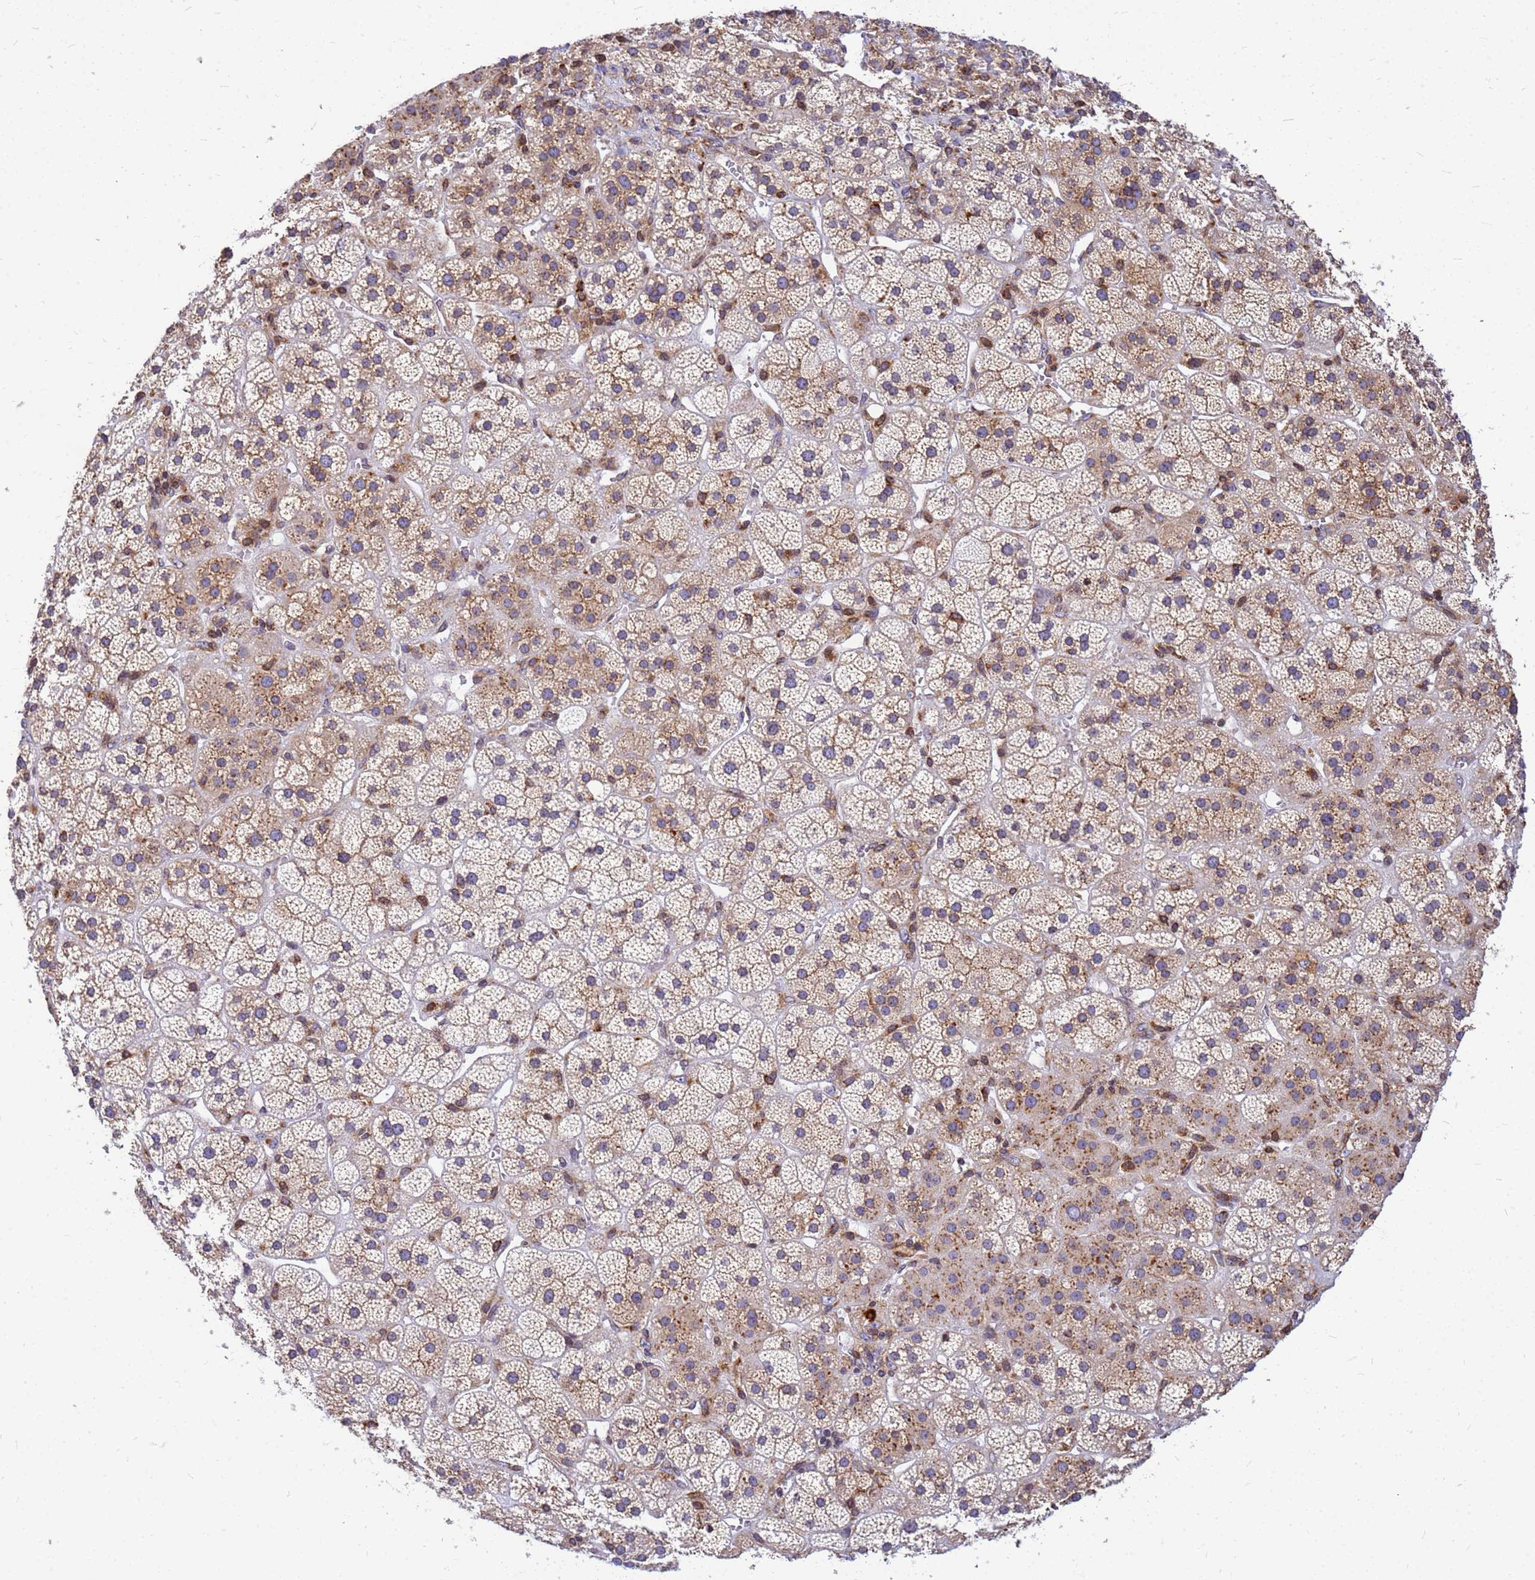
{"staining": {"intensity": "moderate", "quantity": "25%-75%", "location": "cytoplasmic/membranous"}, "tissue": "adrenal gland", "cell_type": "Glandular cells", "image_type": "normal", "snomed": [{"axis": "morphology", "description": "Normal tissue, NOS"}, {"axis": "topography", "description": "Adrenal gland"}], "caption": "Brown immunohistochemical staining in unremarkable adrenal gland demonstrates moderate cytoplasmic/membranous staining in about 25%-75% of glandular cells.", "gene": "SSR4", "patient": {"sex": "female", "age": 70}}